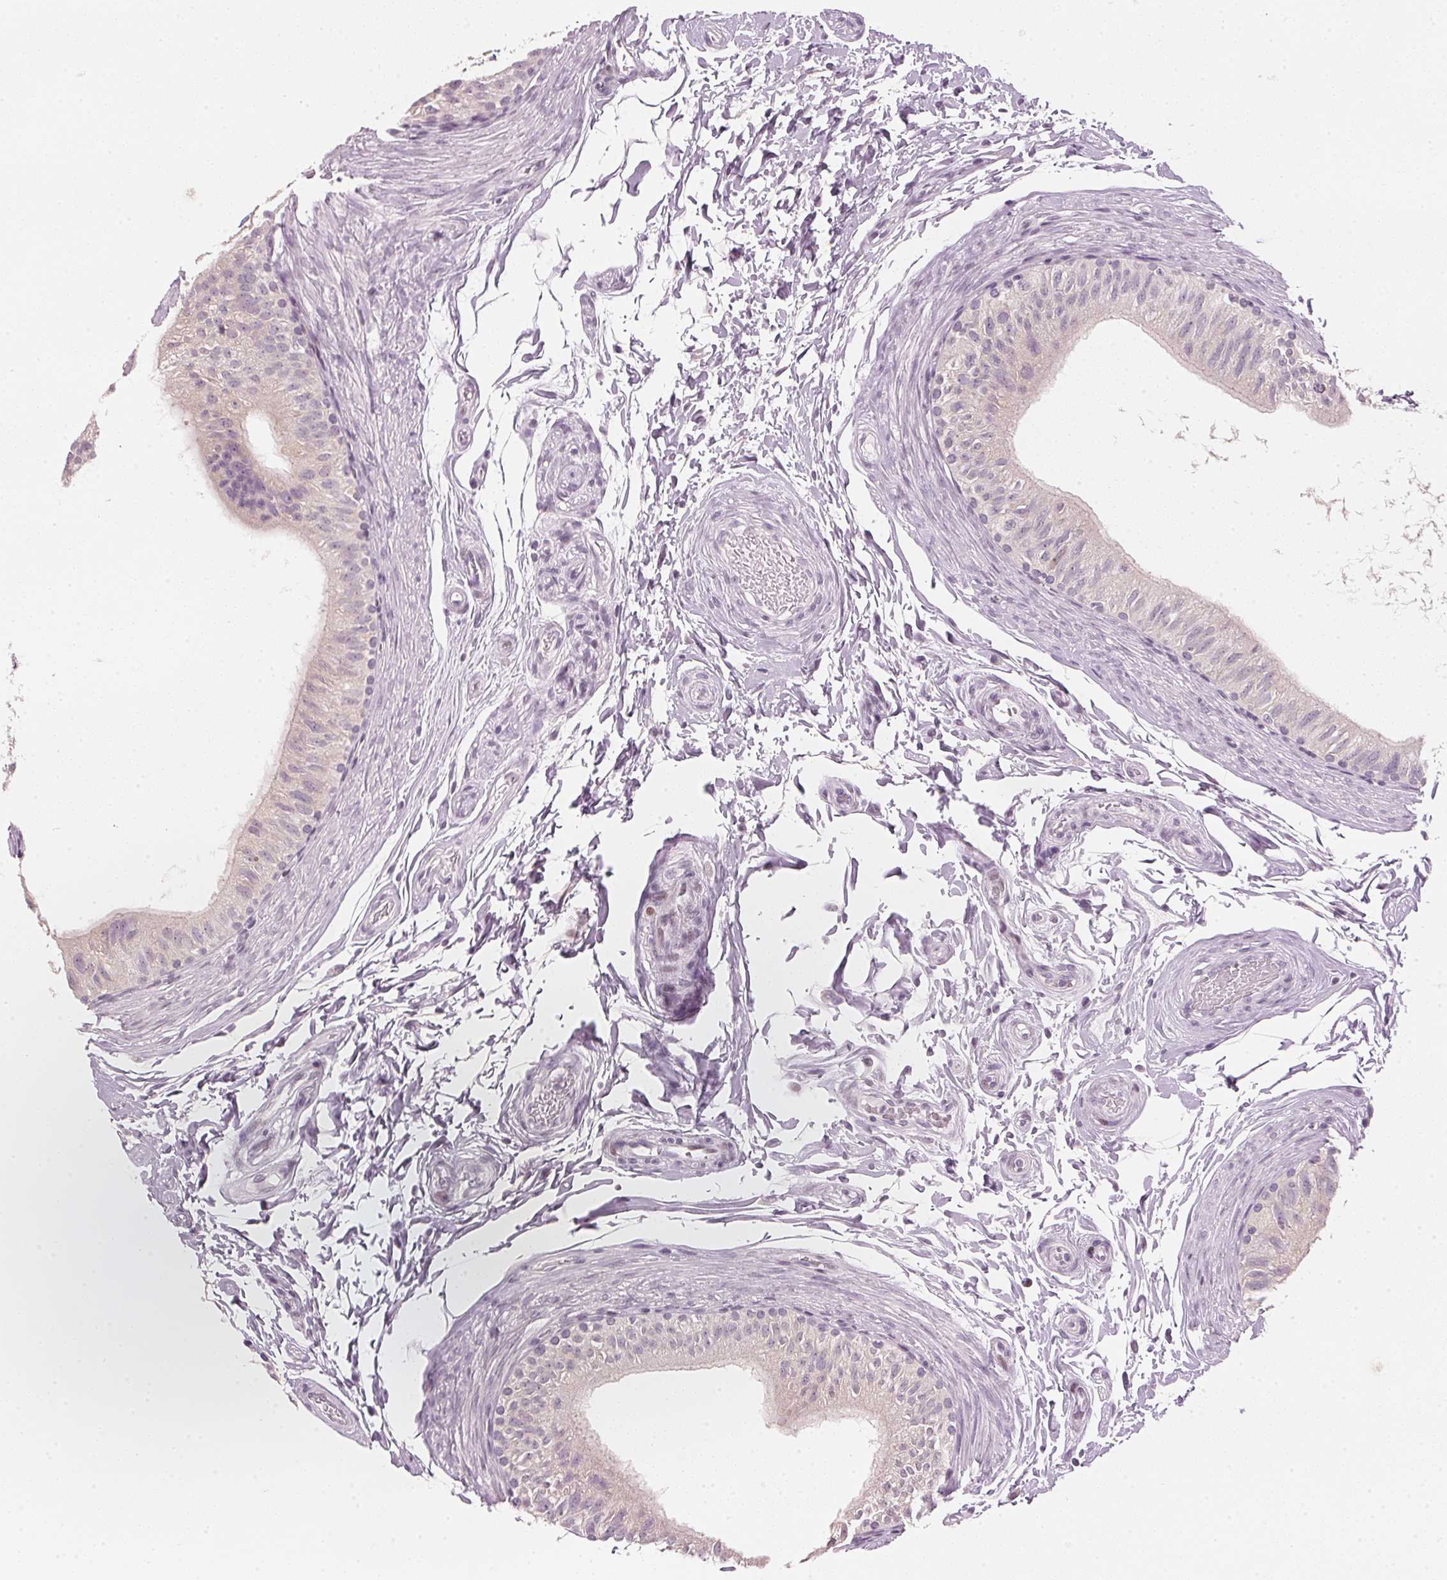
{"staining": {"intensity": "weak", "quantity": "<25%", "location": "cytoplasmic/membranous"}, "tissue": "epididymis", "cell_type": "Glandular cells", "image_type": "normal", "snomed": [{"axis": "morphology", "description": "Normal tissue, NOS"}, {"axis": "topography", "description": "Epididymis"}], "caption": "The immunohistochemistry photomicrograph has no significant positivity in glandular cells of epididymis. (DAB (3,3'-diaminobenzidine) IHC visualized using brightfield microscopy, high magnification).", "gene": "SFRP4", "patient": {"sex": "male", "age": 36}}